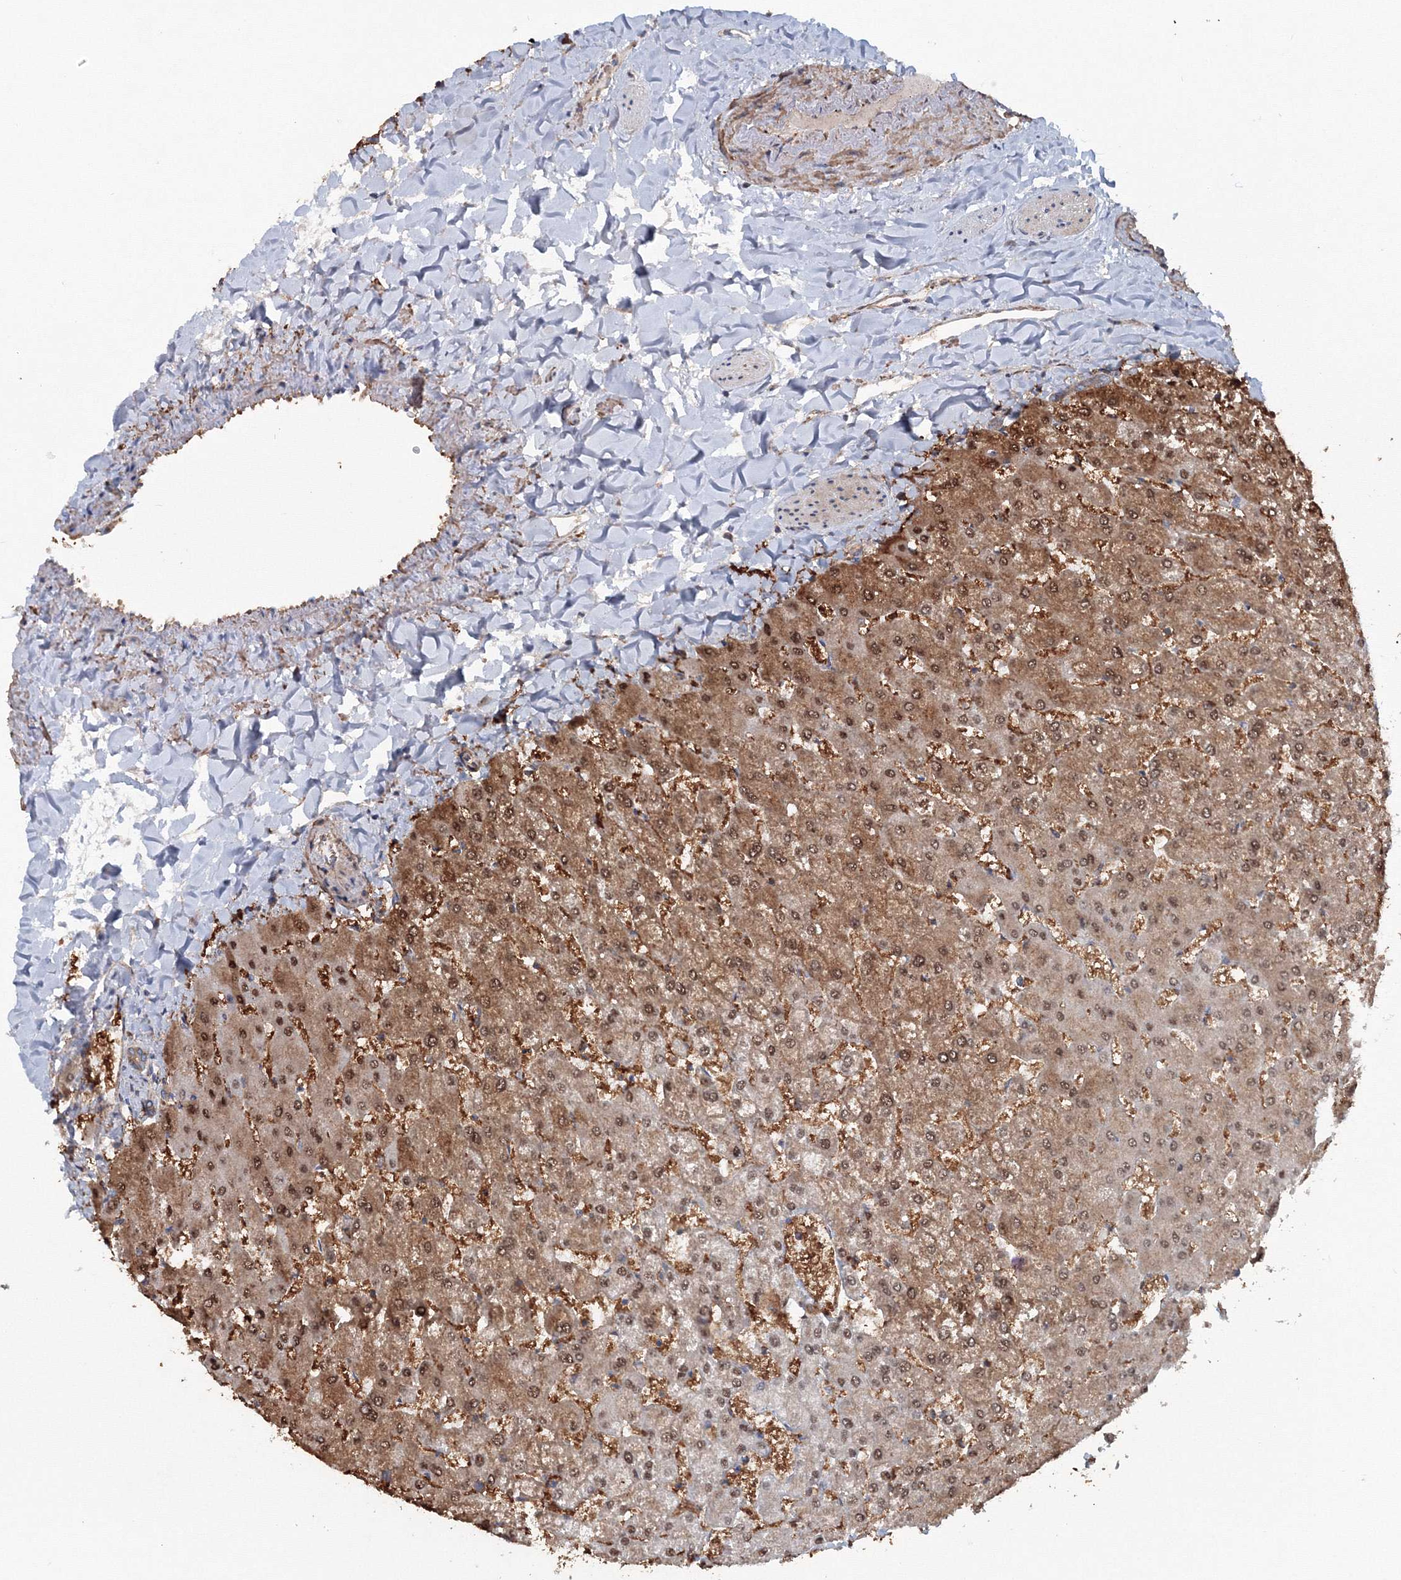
{"staining": {"intensity": "weak", "quantity": ">75%", "location": "cytoplasmic/membranous"}, "tissue": "liver", "cell_type": "Cholangiocytes", "image_type": "normal", "snomed": [{"axis": "morphology", "description": "Normal tissue, NOS"}, {"axis": "topography", "description": "Liver"}], "caption": "High-power microscopy captured an IHC photomicrograph of unremarkable liver, revealing weak cytoplasmic/membranous staining in about >75% of cholangiocytes. (Brightfield microscopy of DAB IHC at high magnification).", "gene": "EXOC1", "patient": {"sex": "female", "age": 32}}